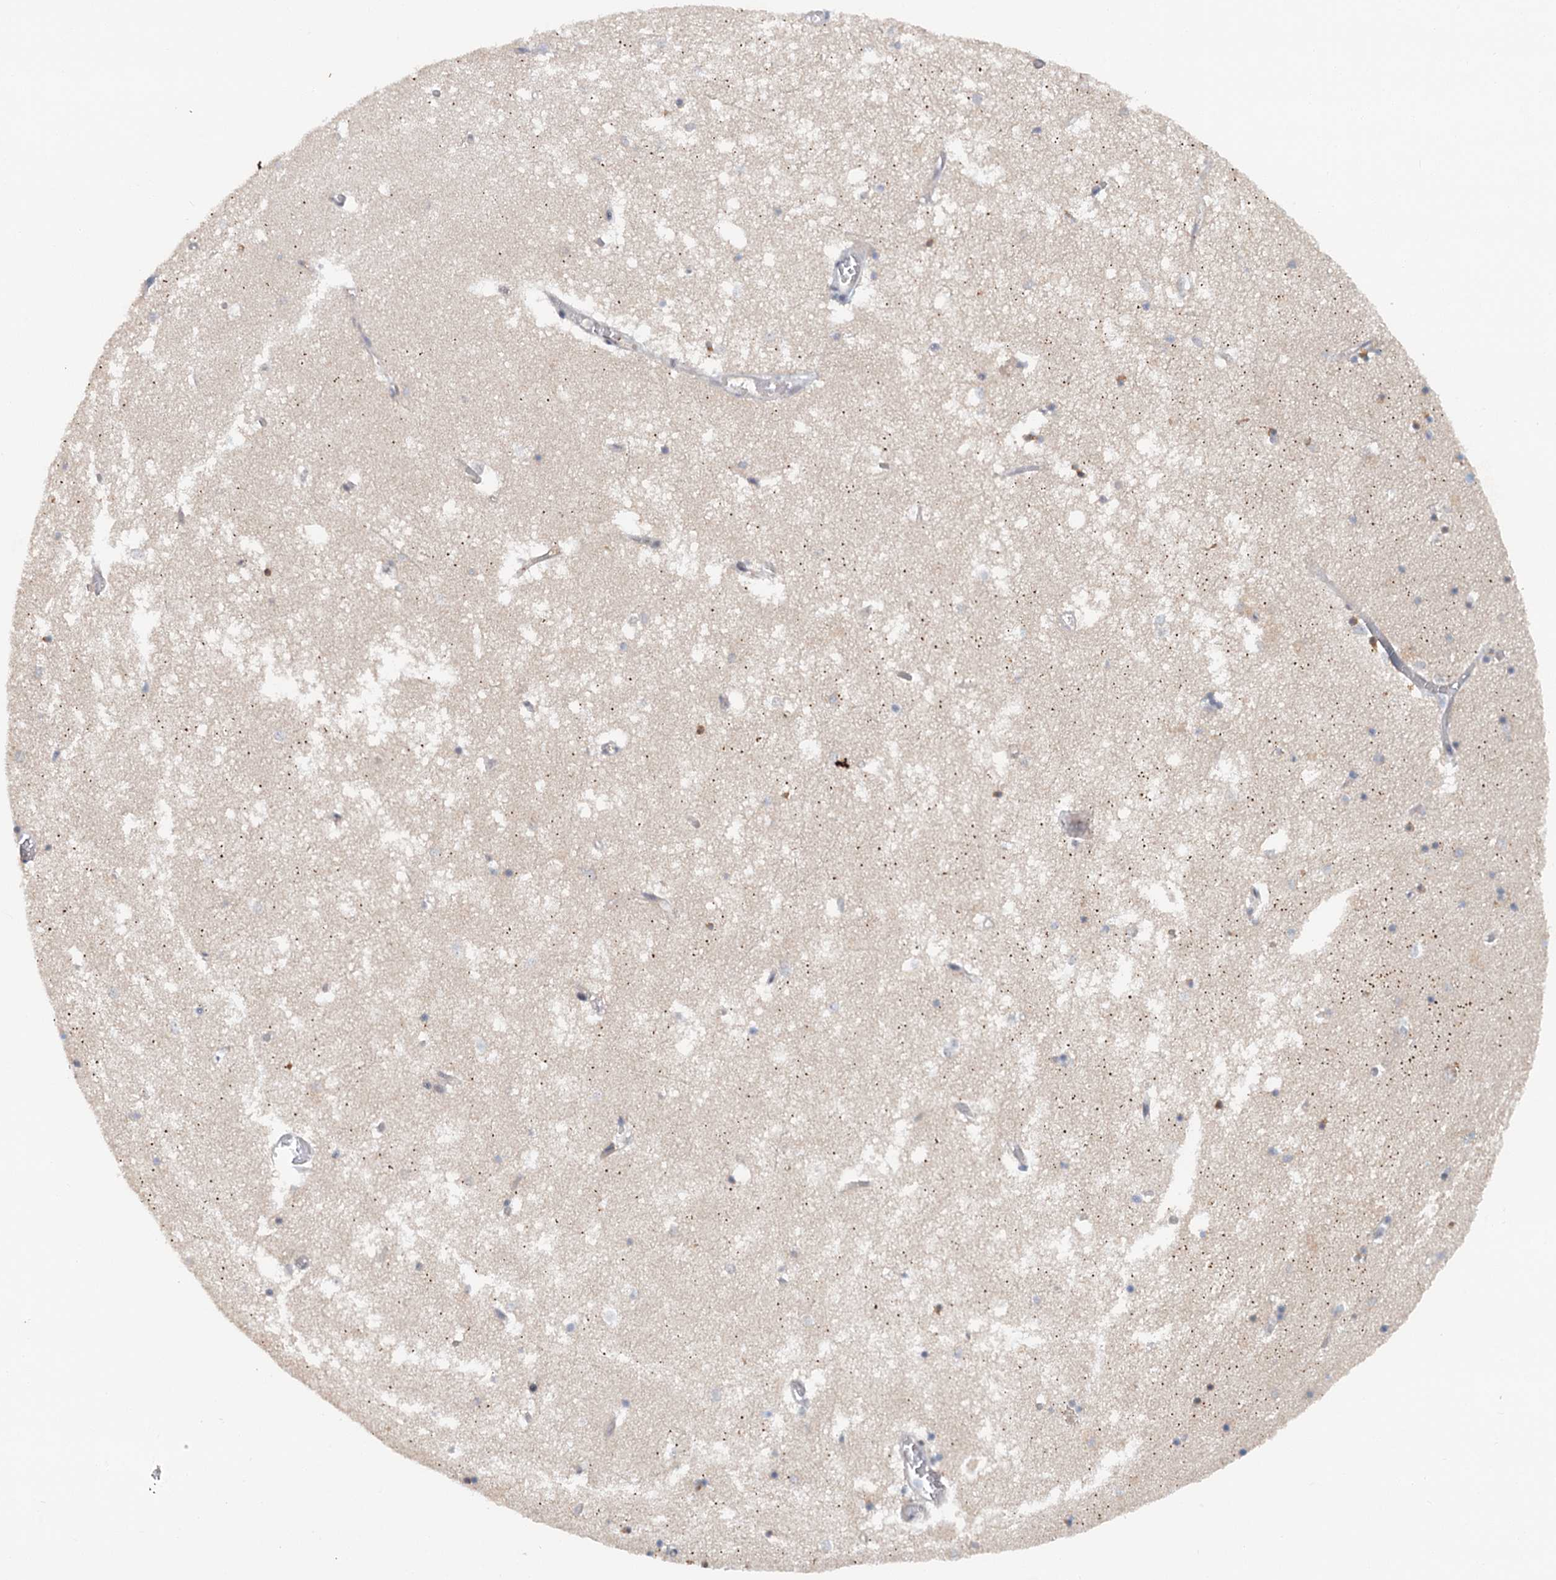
{"staining": {"intensity": "negative", "quantity": "none", "location": "none"}, "tissue": "hippocampus", "cell_type": "Glial cells", "image_type": "normal", "snomed": [{"axis": "morphology", "description": "Normal tissue, NOS"}, {"axis": "topography", "description": "Hippocampus"}], "caption": "Immunohistochemistry histopathology image of benign hippocampus: human hippocampus stained with DAB (3,3'-diaminobenzidine) exhibits no significant protein positivity in glial cells.", "gene": "TAS2R42", "patient": {"sex": "male", "age": 70}}